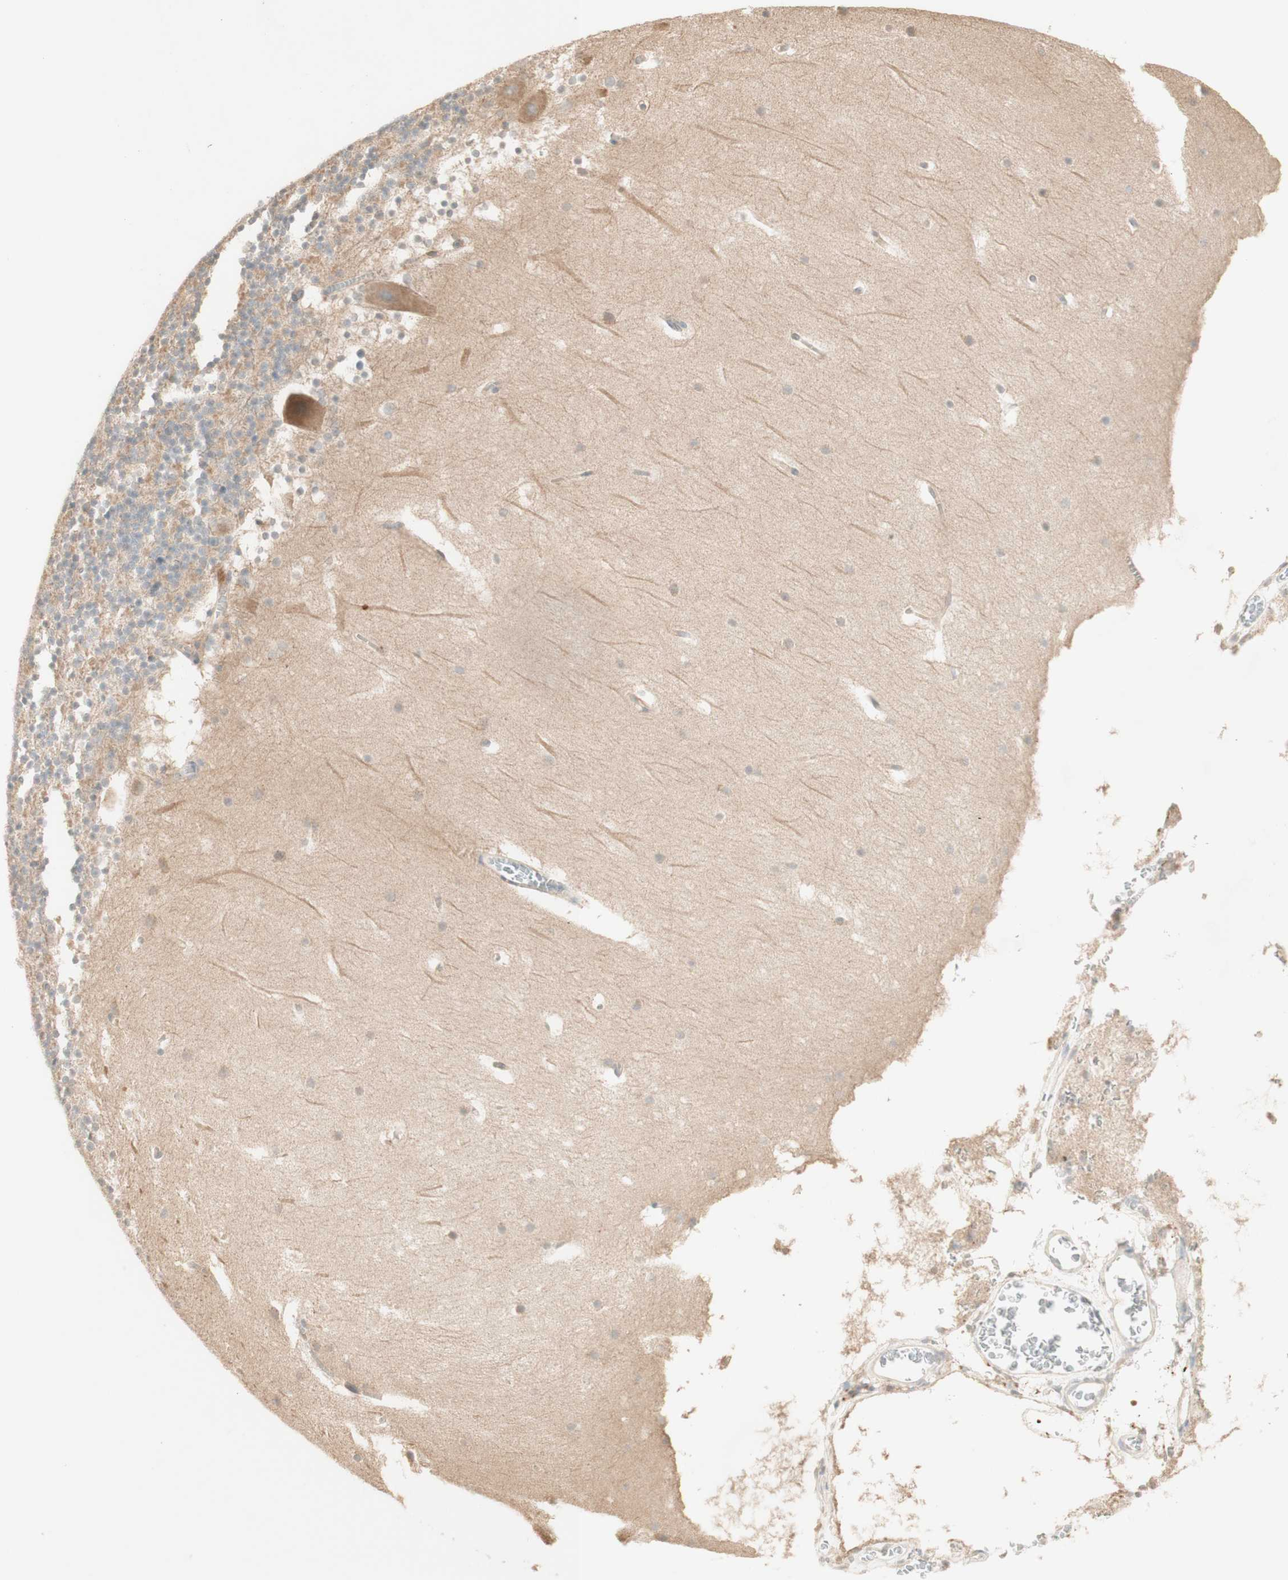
{"staining": {"intensity": "weak", "quantity": "<25%", "location": "cytoplasmic/membranous"}, "tissue": "cerebellum", "cell_type": "Cells in granular layer", "image_type": "normal", "snomed": [{"axis": "morphology", "description": "Normal tissue, NOS"}, {"axis": "topography", "description": "Cerebellum"}], "caption": "This is an IHC image of normal cerebellum. There is no staining in cells in granular layer.", "gene": "CLCN2", "patient": {"sex": "male", "age": 45}}